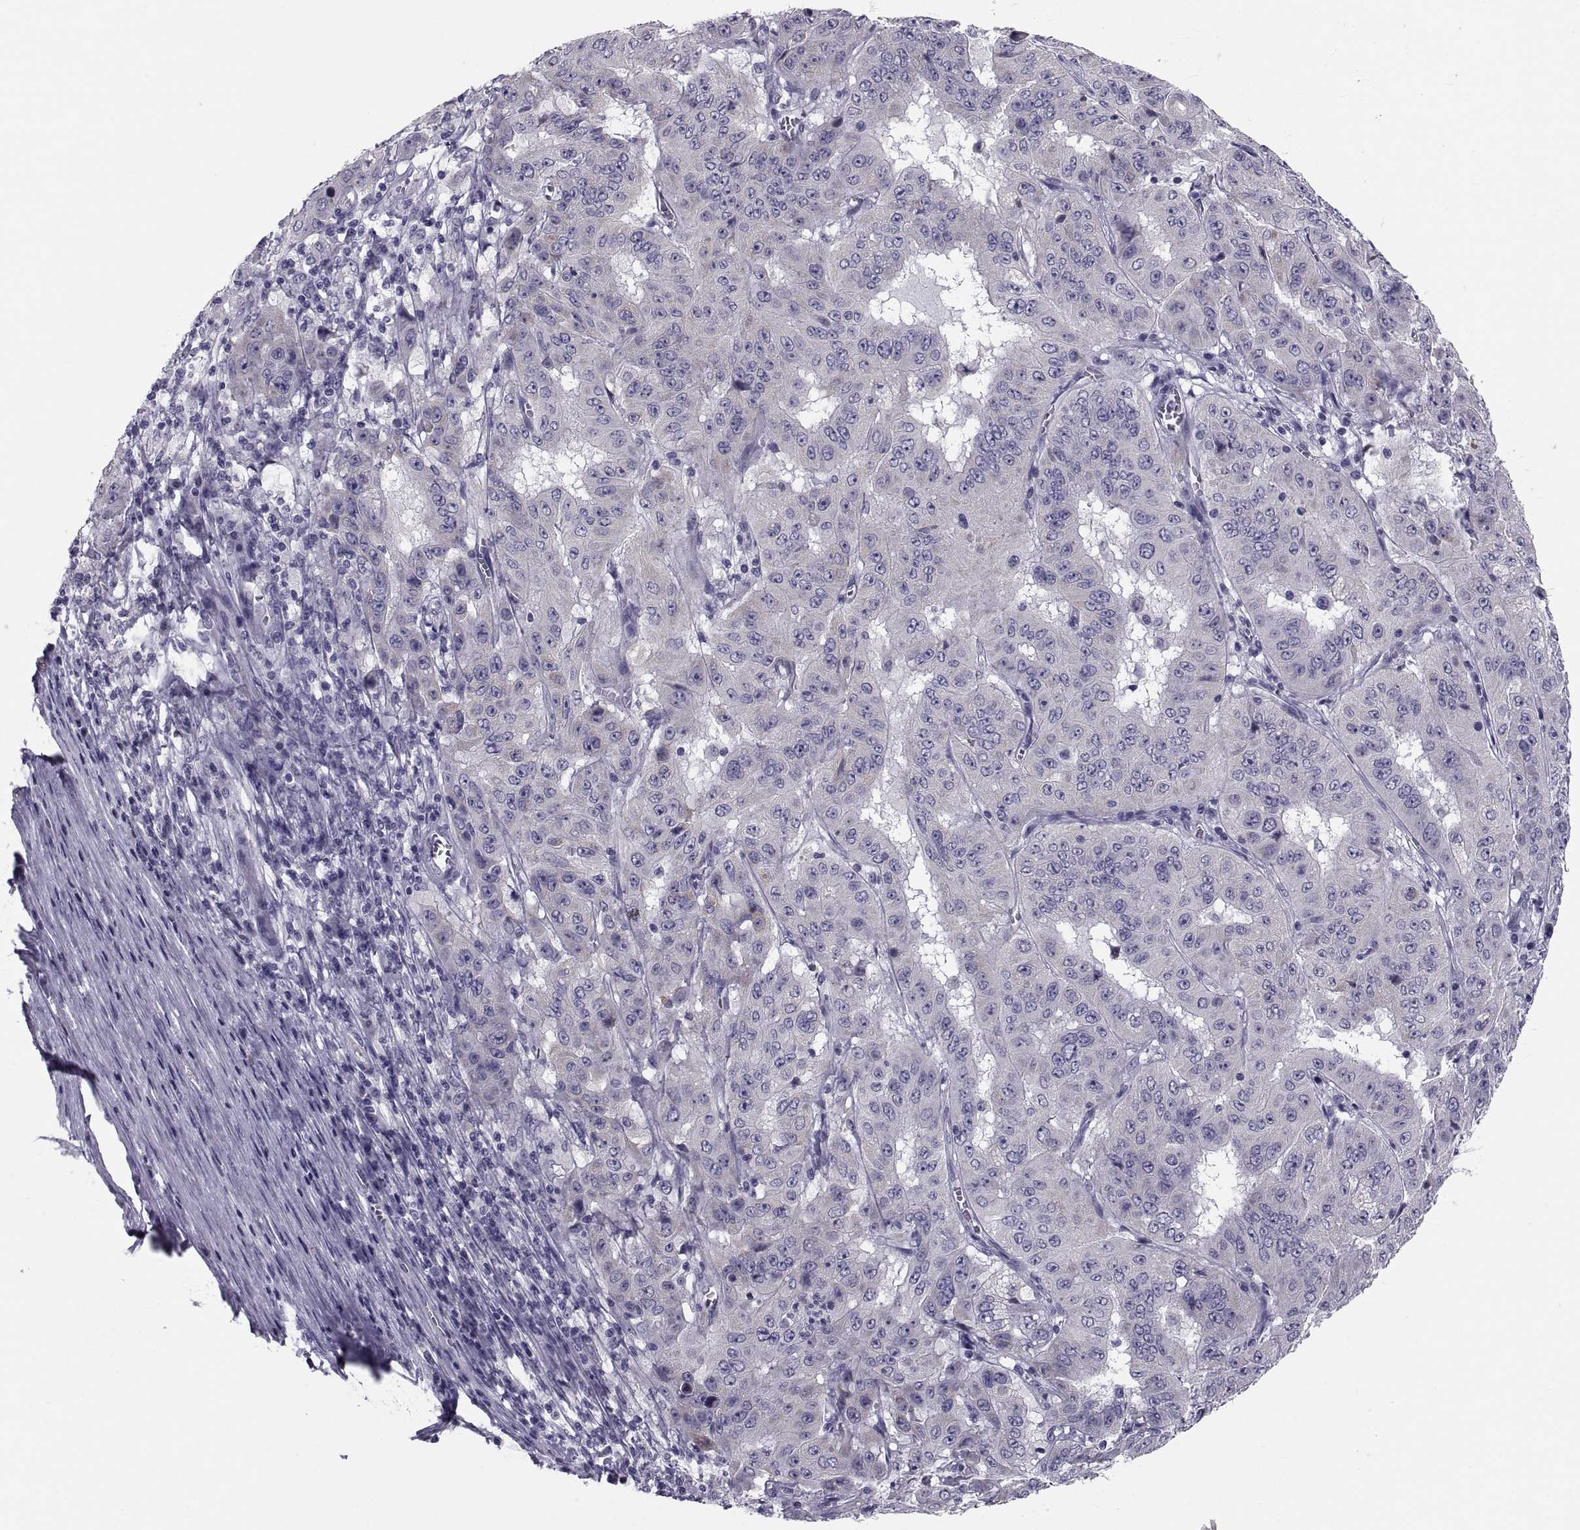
{"staining": {"intensity": "negative", "quantity": "none", "location": "none"}, "tissue": "pancreatic cancer", "cell_type": "Tumor cells", "image_type": "cancer", "snomed": [{"axis": "morphology", "description": "Adenocarcinoma, NOS"}, {"axis": "topography", "description": "Pancreas"}], "caption": "DAB immunohistochemical staining of pancreatic adenocarcinoma reveals no significant positivity in tumor cells.", "gene": "PDZRN4", "patient": {"sex": "male", "age": 63}}